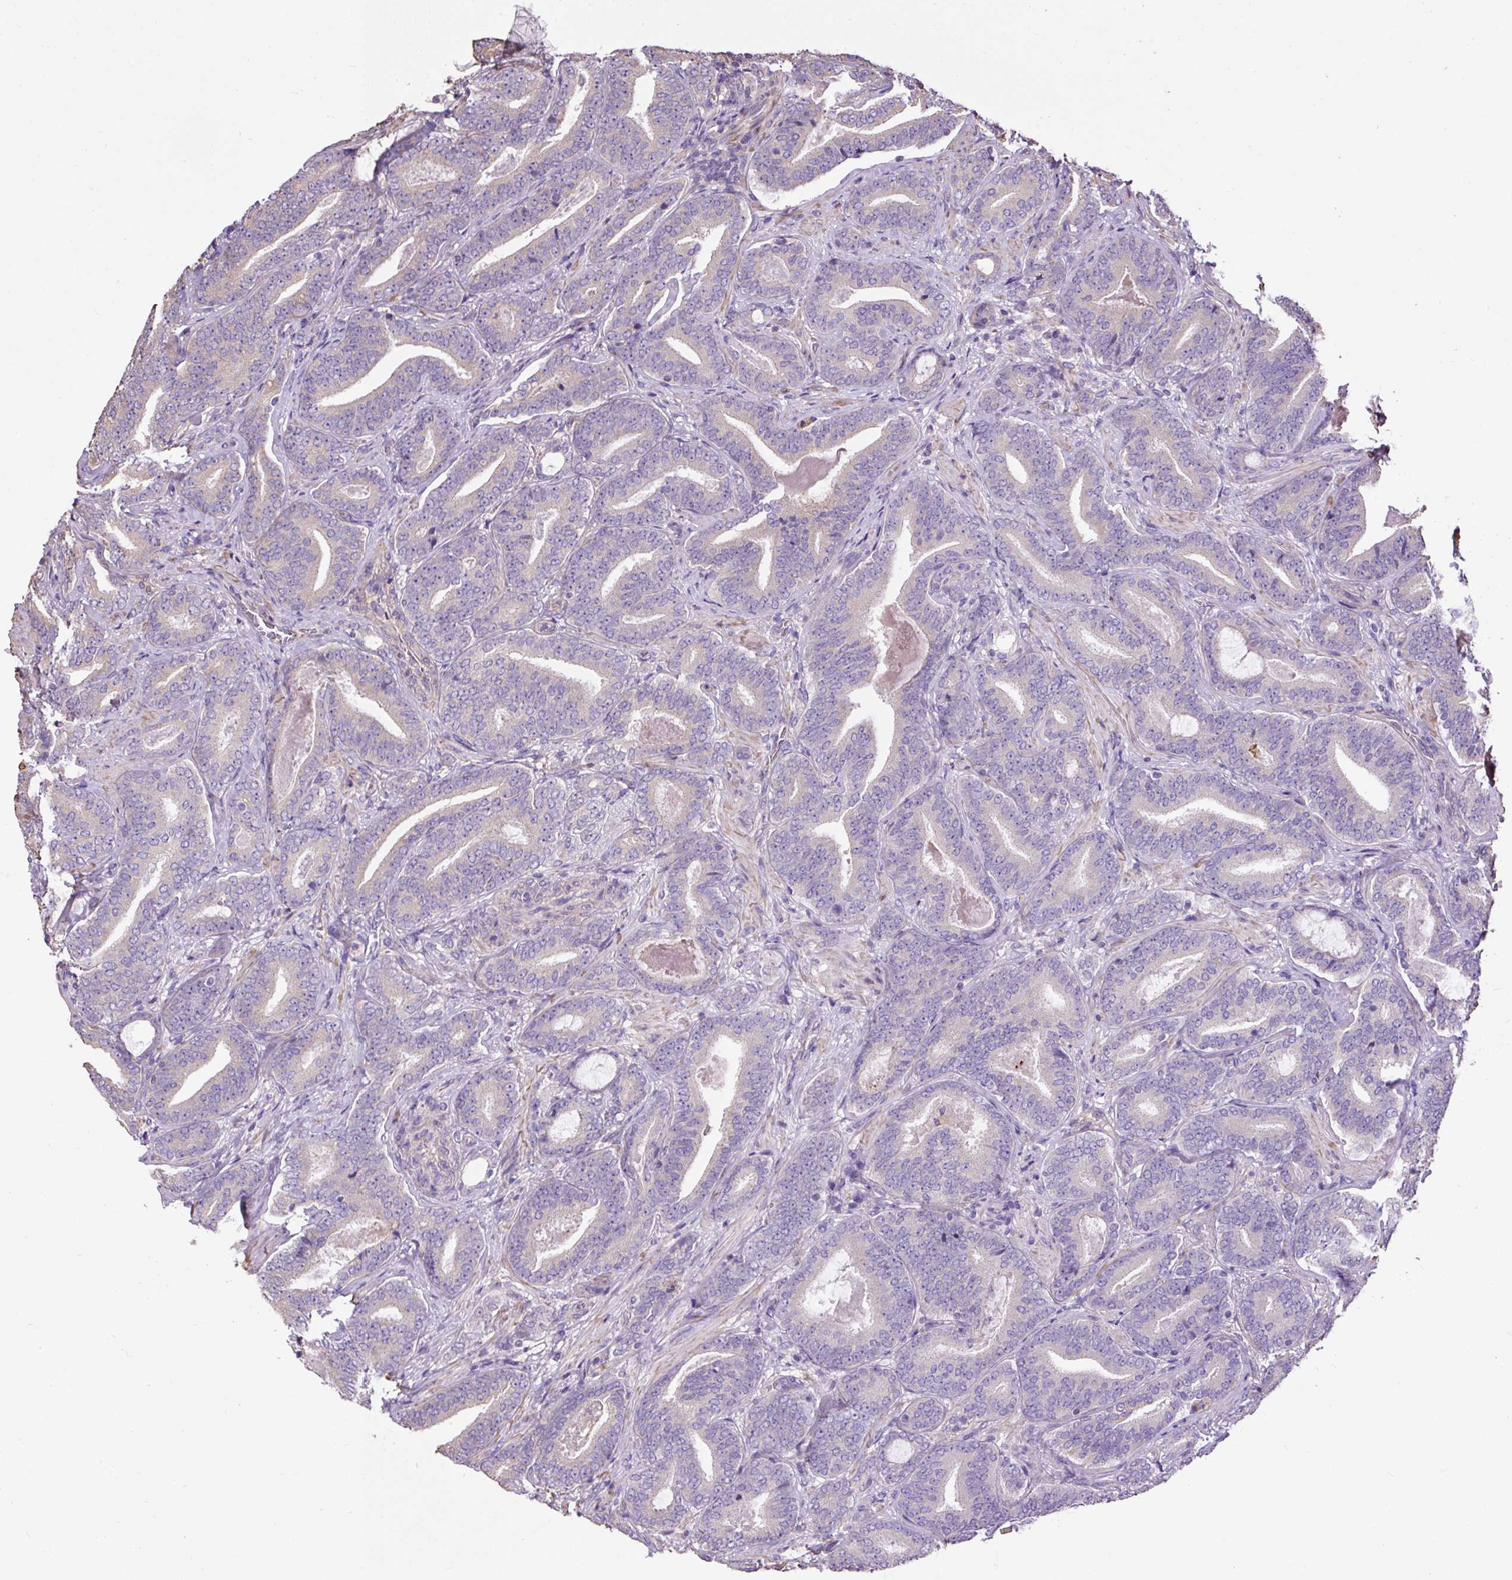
{"staining": {"intensity": "weak", "quantity": "<25%", "location": "cytoplasmic/membranous"}, "tissue": "prostate cancer", "cell_type": "Tumor cells", "image_type": "cancer", "snomed": [{"axis": "morphology", "description": "Adenocarcinoma, Low grade"}, {"axis": "topography", "description": "Prostate and seminal vesicle, NOS"}], "caption": "The immunohistochemistry photomicrograph has no significant staining in tumor cells of adenocarcinoma (low-grade) (prostate) tissue. Brightfield microscopy of IHC stained with DAB (3,3'-diaminobenzidine) (brown) and hematoxylin (blue), captured at high magnification.", "gene": "PDIA2", "patient": {"sex": "male", "age": 61}}